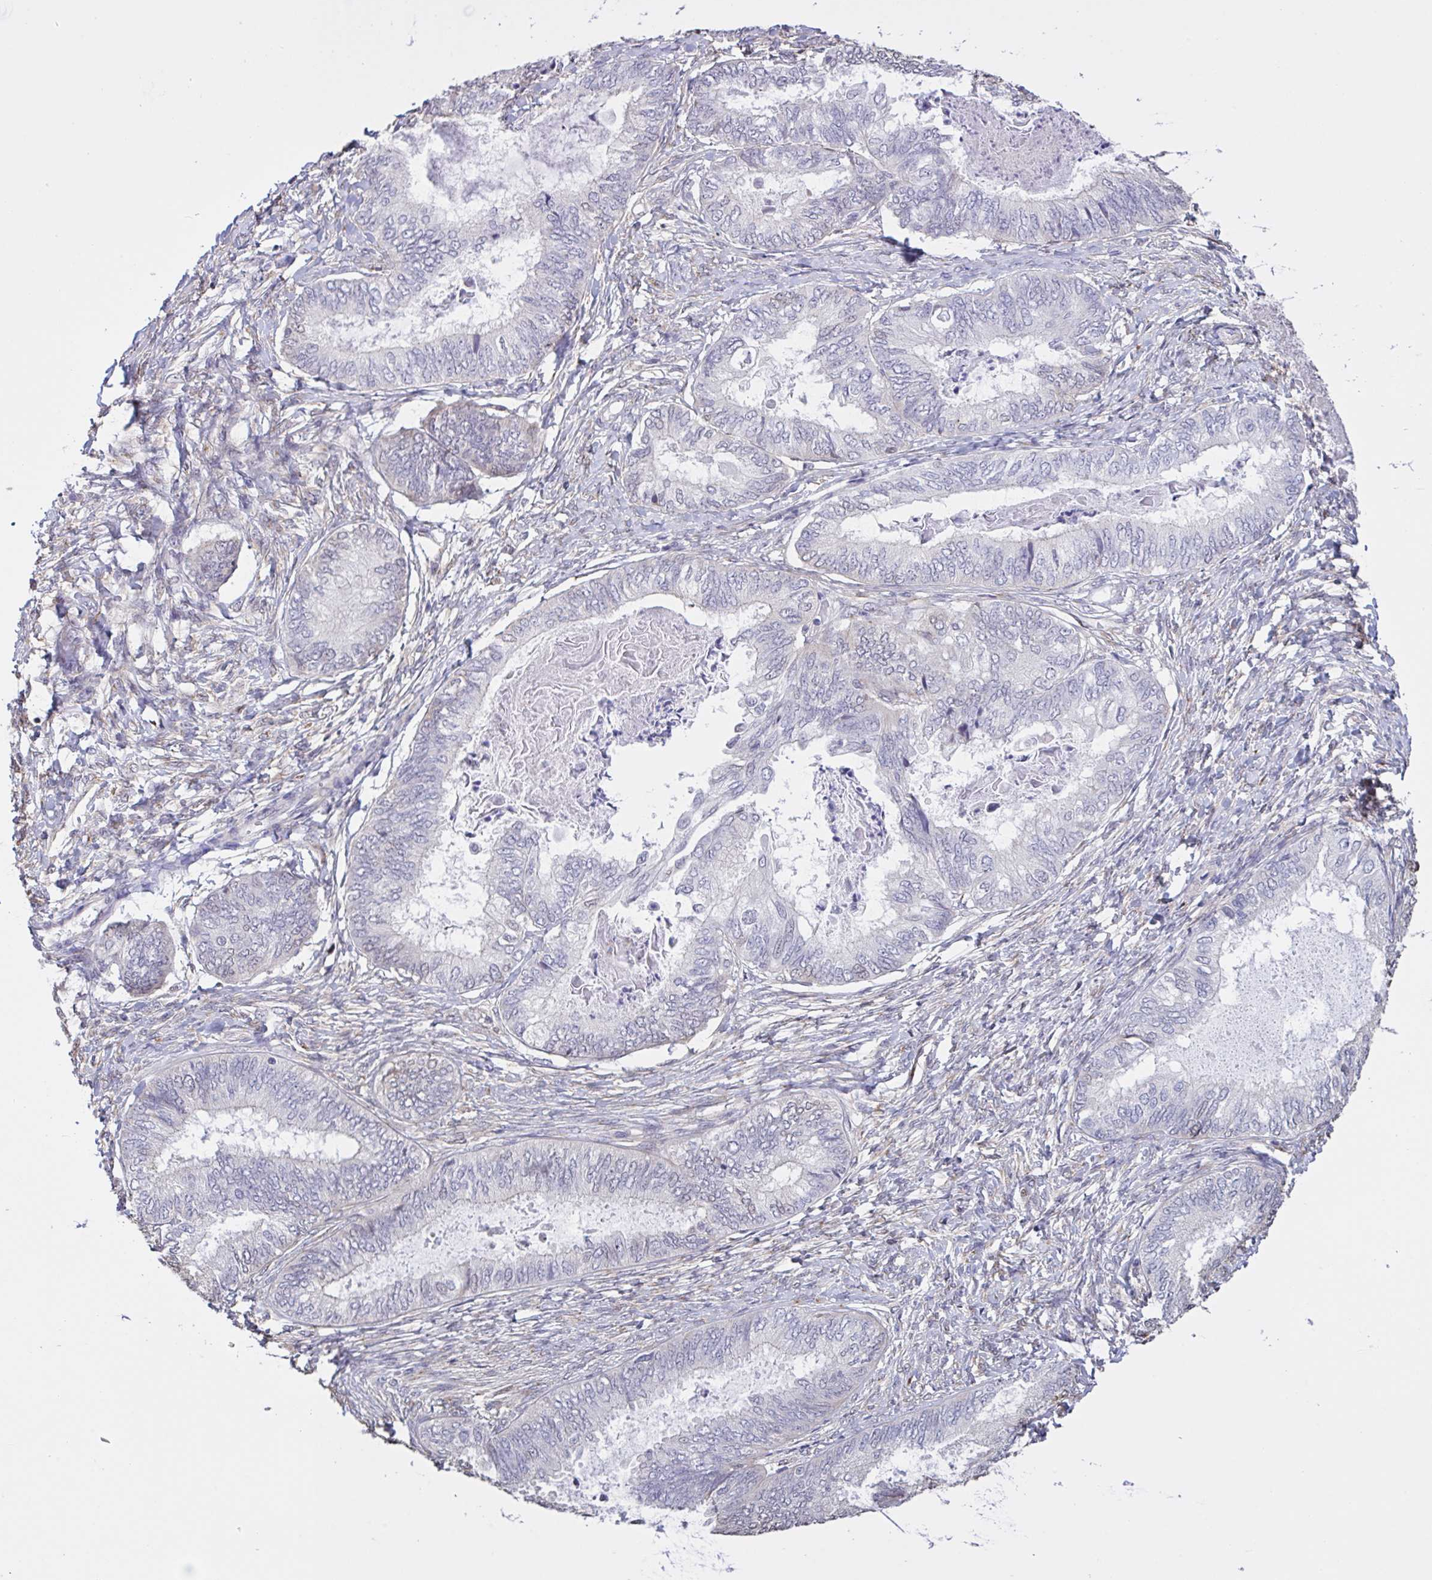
{"staining": {"intensity": "negative", "quantity": "none", "location": "none"}, "tissue": "ovarian cancer", "cell_type": "Tumor cells", "image_type": "cancer", "snomed": [{"axis": "morphology", "description": "Carcinoma, endometroid"}, {"axis": "topography", "description": "Ovary"}], "caption": "High power microscopy image of an immunohistochemistry micrograph of ovarian cancer (endometroid carcinoma), revealing no significant positivity in tumor cells.", "gene": "MRGPRX2", "patient": {"sex": "female", "age": 70}}